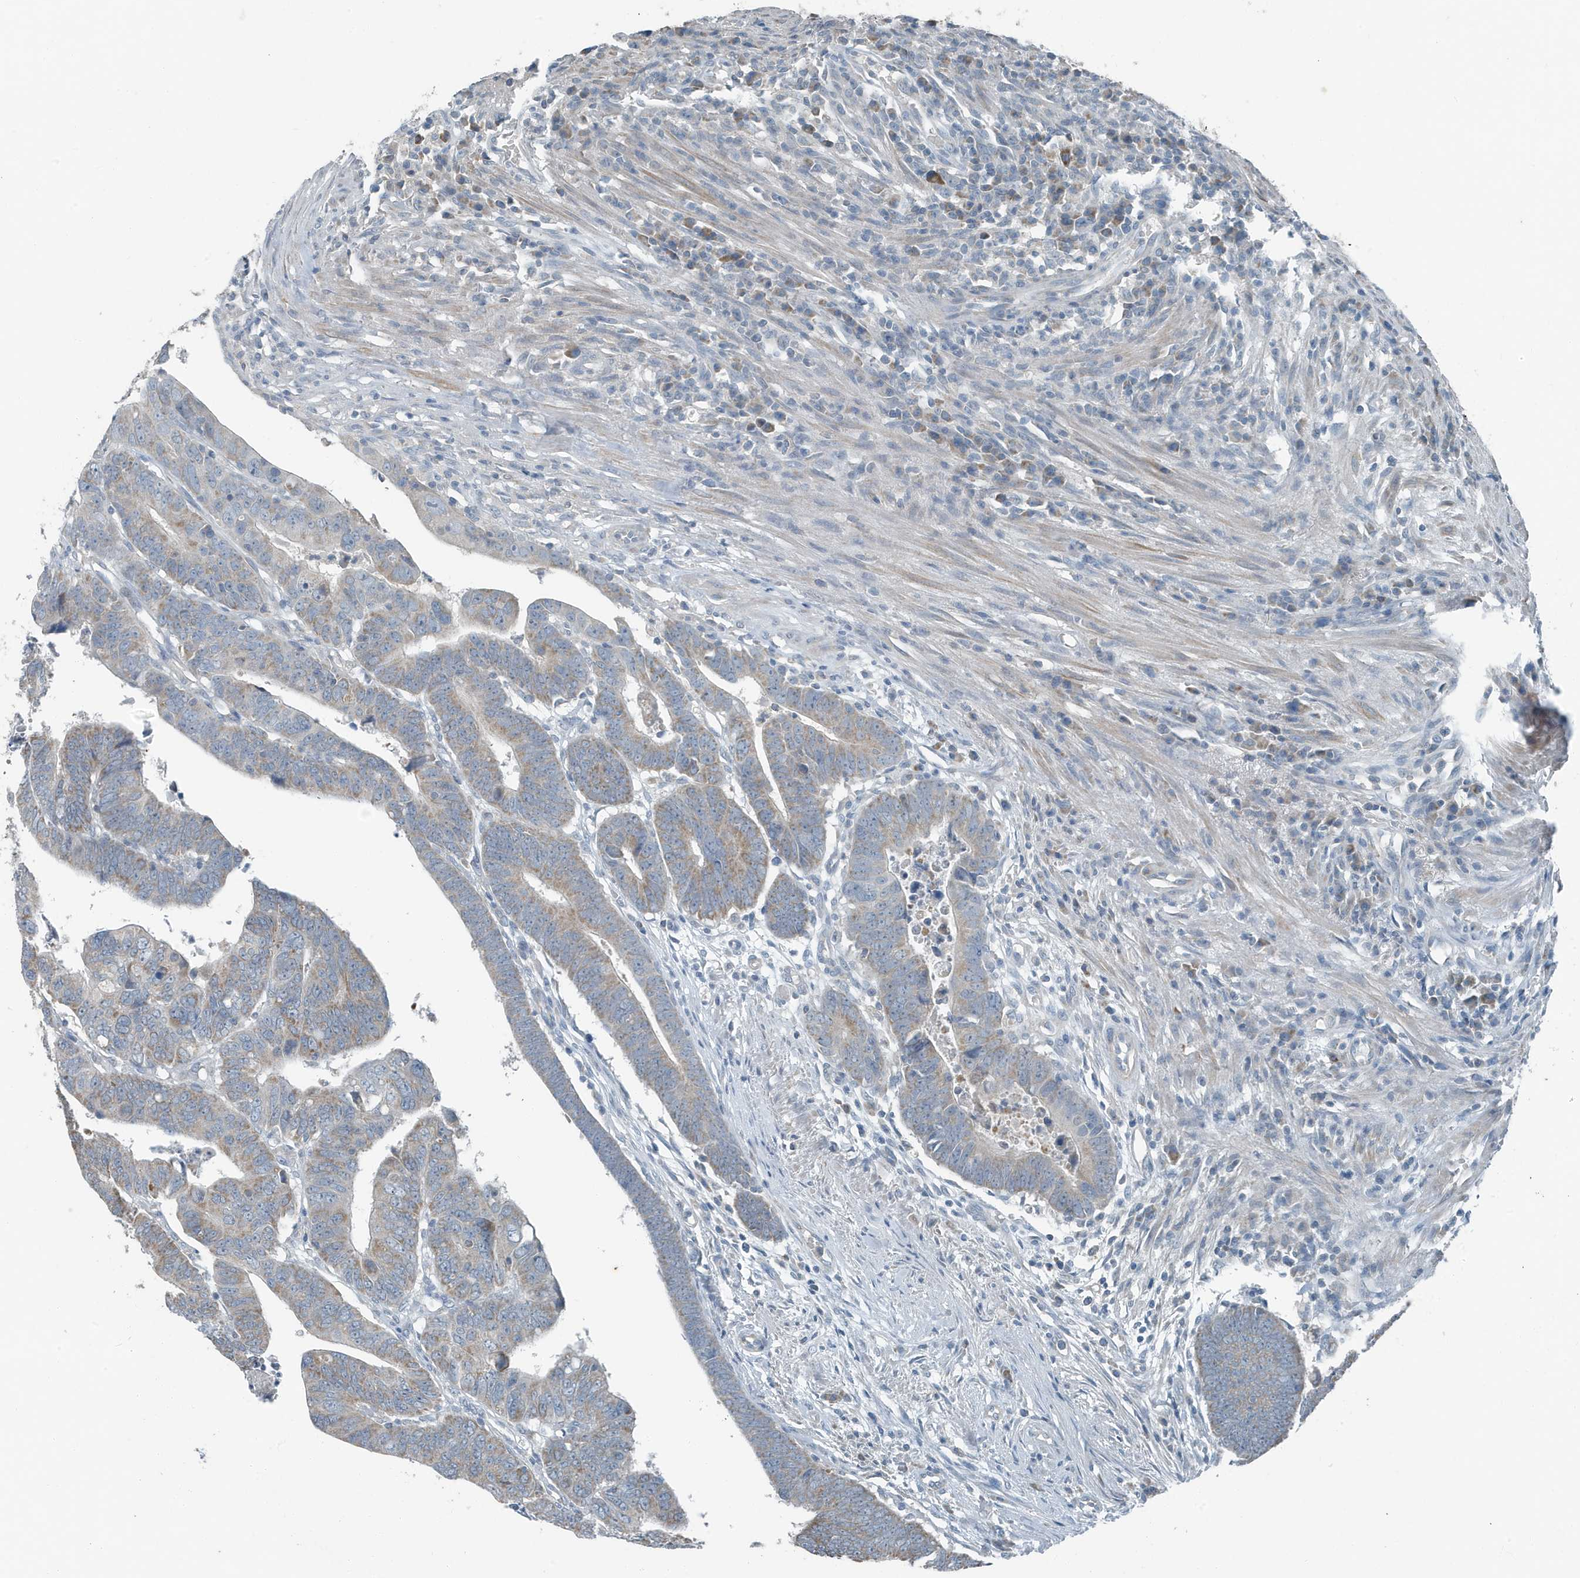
{"staining": {"intensity": "weak", "quantity": "25%-75%", "location": "cytoplasmic/membranous"}, "tissue": "colorectal cancer", "cell_type": "Tumor cells", "image_type": "cancer", "snomed": [{"axis": "morphology", "description": "Adenocarcinoma, NOS"}, {"axis": "topography", "description": "Rectum"}], "caption": "A brown stain labels weak cytoplasmic/membranous expression of a protein in adenocarcinoma (colorectal) tumor cells.", "gene": "MT-CYB", "patient": {"sex": "female", "age": 65}}